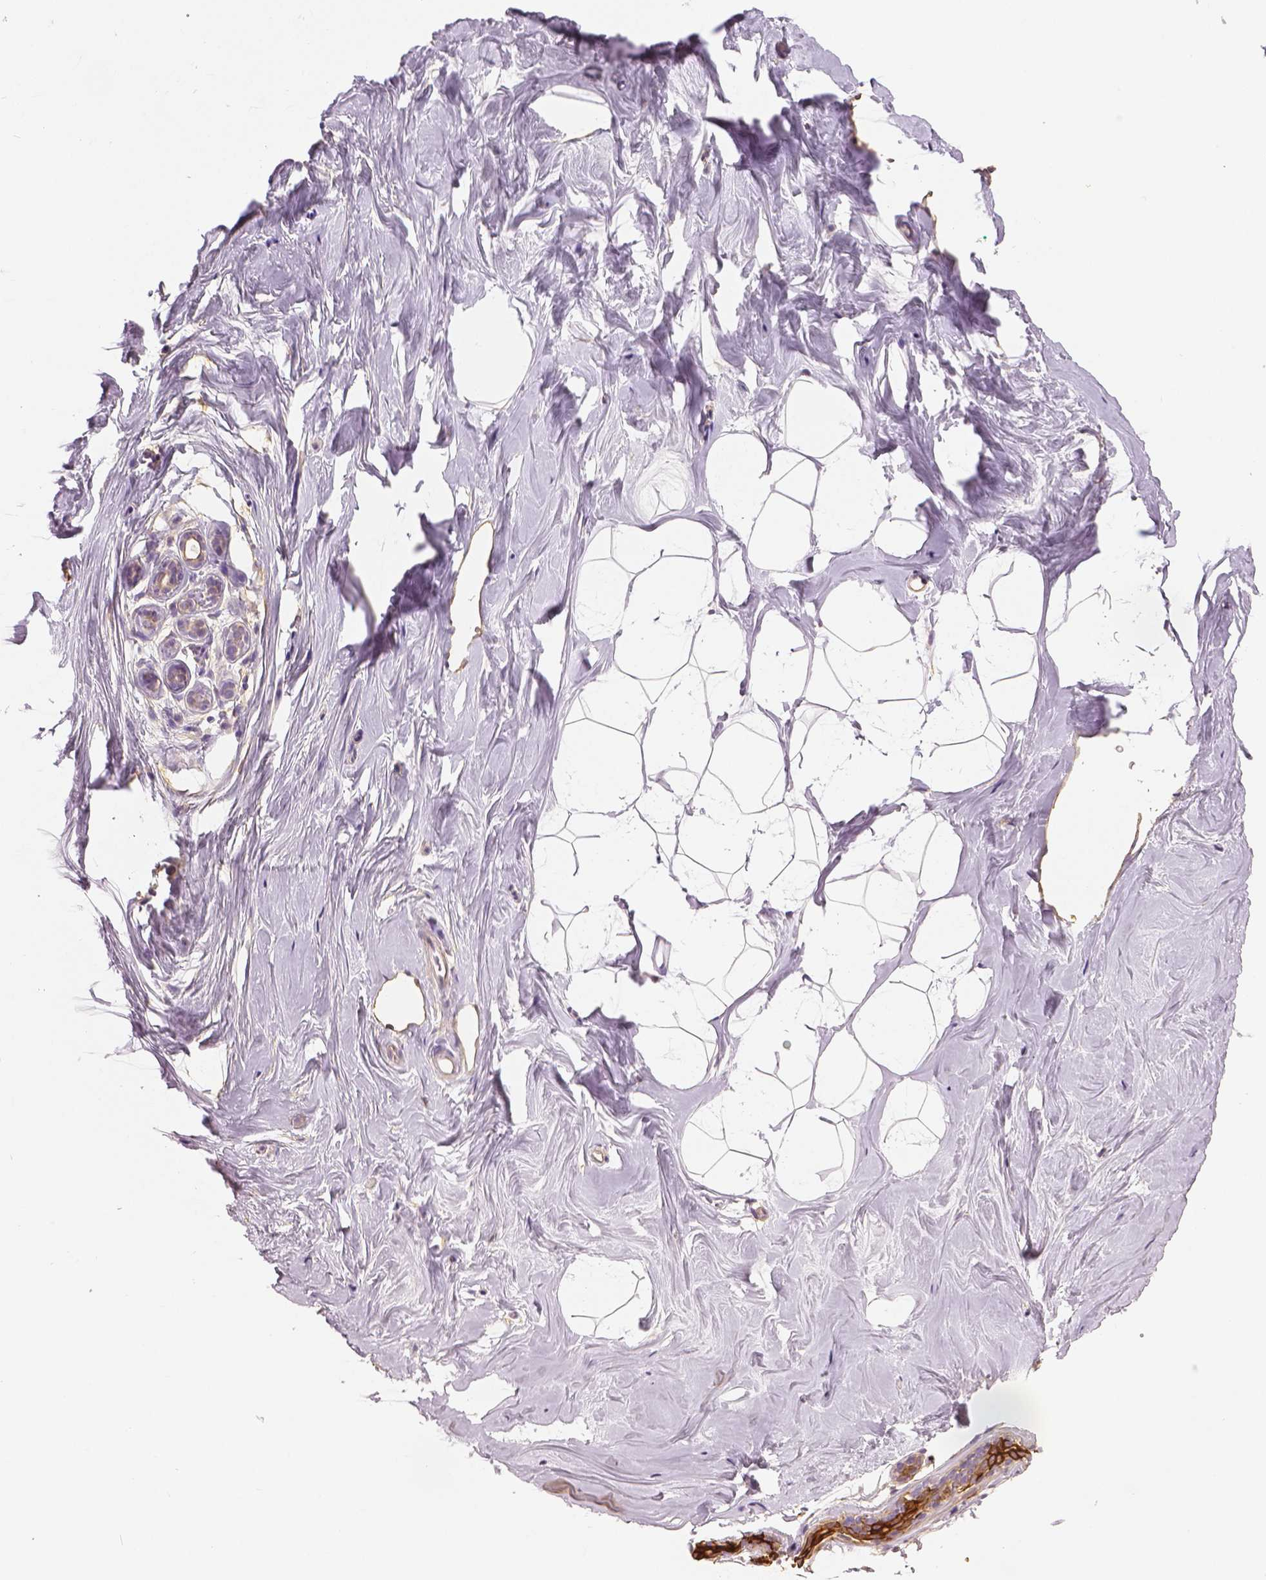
{"staining": {"intensity": "negative", "quantity": "none", "location": "none"}, "tissue": "breast", "cell_type": "Adipocytes", "image_type": "normal", "snomed": [{"axis": "morphology", "description": "Normal tissue, NOS"}, {"axis": "topography", "description": "Breast"}], "caption": "Histopathology image shows no significant protein expression in adipocytes of benign breast. (Brightfield microscopy of DAB (3,3'-diaminobenzidine) immunohistochemistry at high magnification).", "gene": "MKI67", "patient": {"sex": "female", "age": 32}}